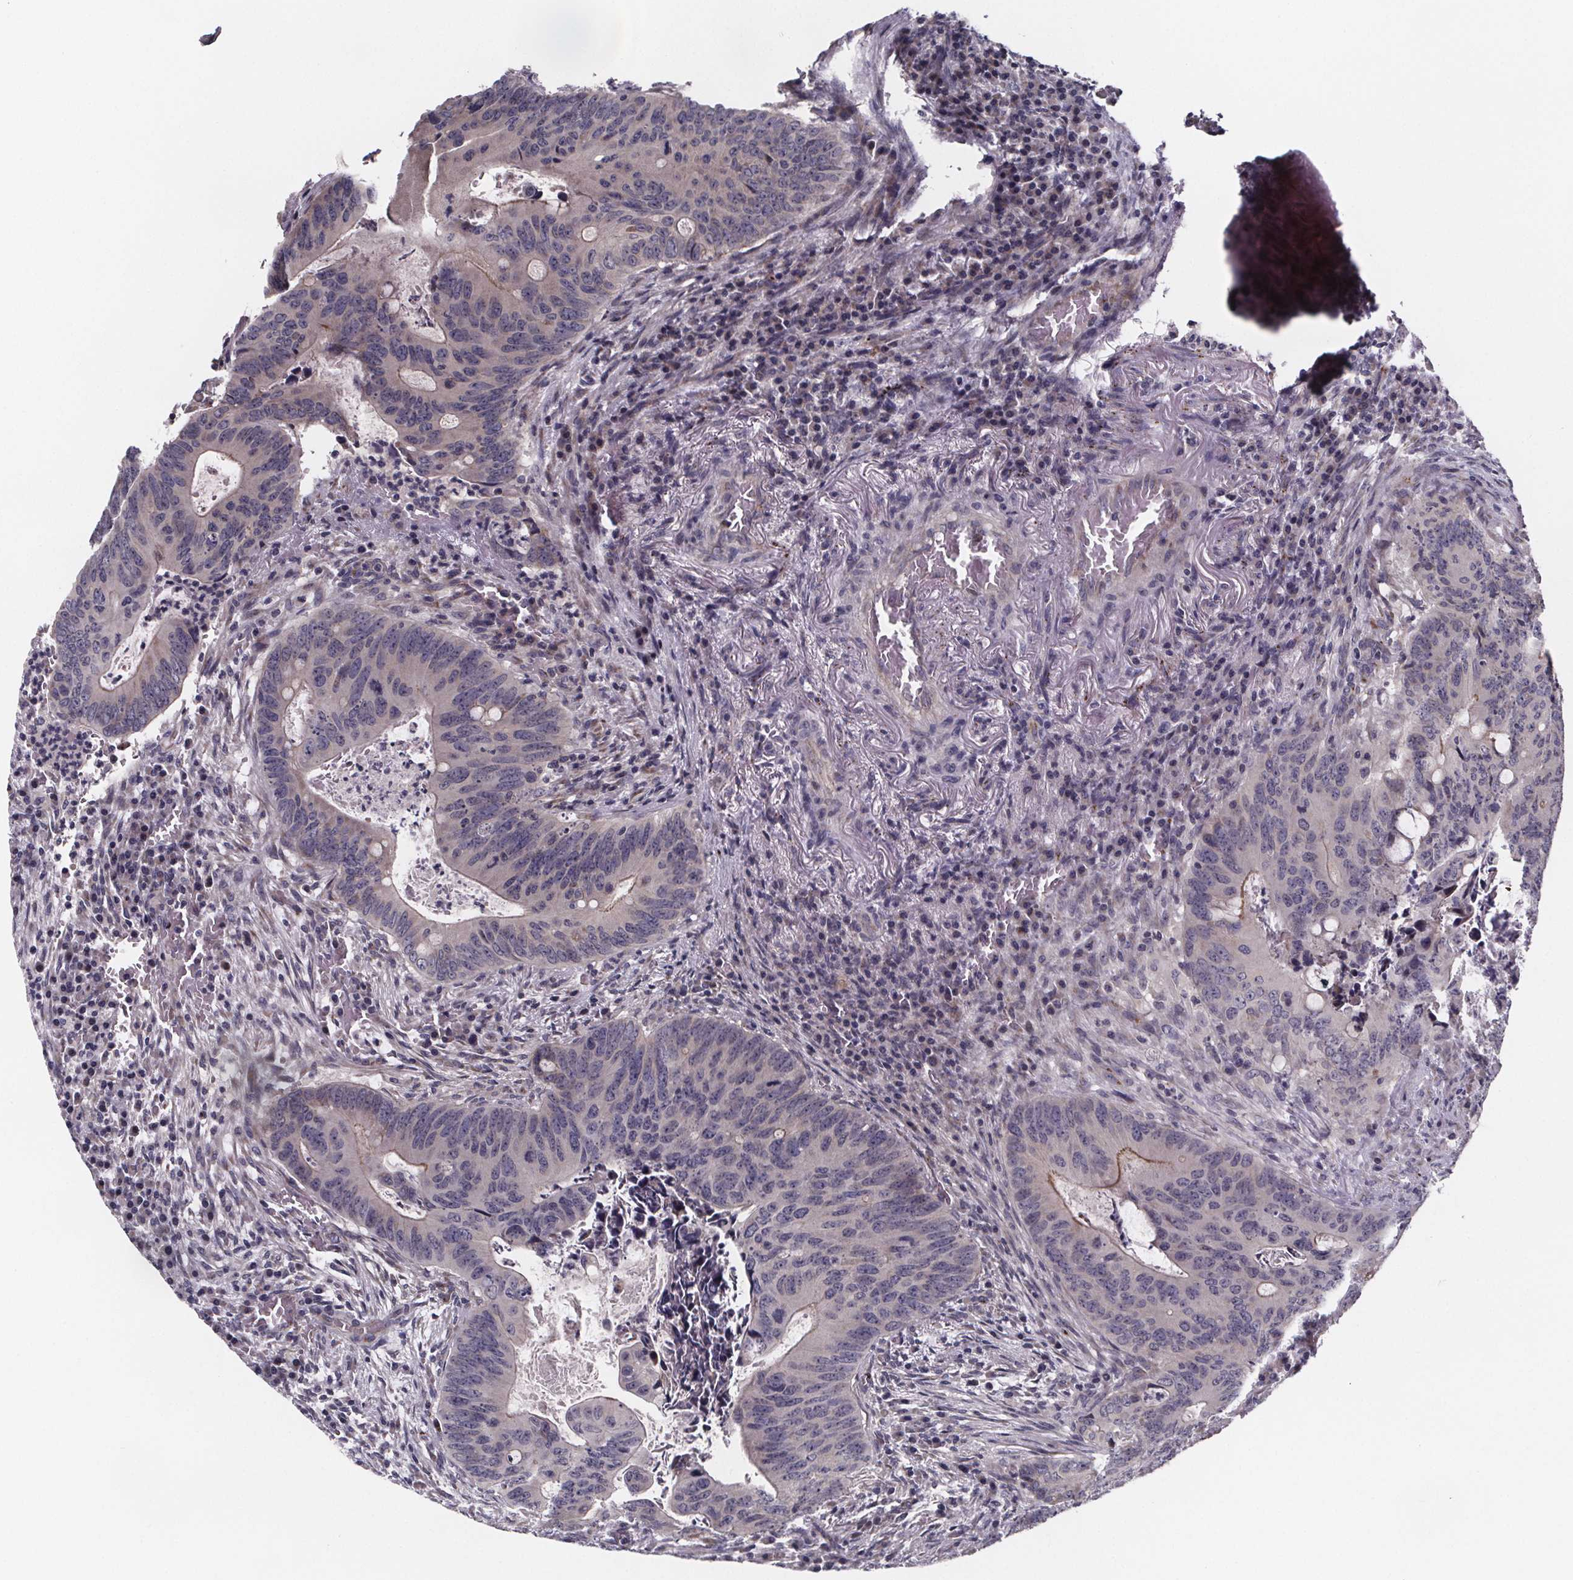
{"staining": {"intensity": "moderate", "quantity": "<25%", "location": "cytoplasmic/membranous"}, "tissue": "colorectal cancer", "cell_type": "Tumor cells", "image_type": "cancer", "snomed": [{"axis": "morphology", "description": "Adenocarcinoma, NOS"}, {"axis": "topography", "description": "Colon"}], "caption": "A micrograph of human colorectal adenocarcinoma stained for a protein displays moderate cytoplasmic/membranous brown staining in tumor cells. The staining was performed using DAB (3,3'-diaminobenzidine) to visualize the protein expression in brown, while the nuclei were stained in blue with hematoxylin (Magnification: 20x).", "gene": "NDST1", "patient": {"sex": "female", "age": 74}}